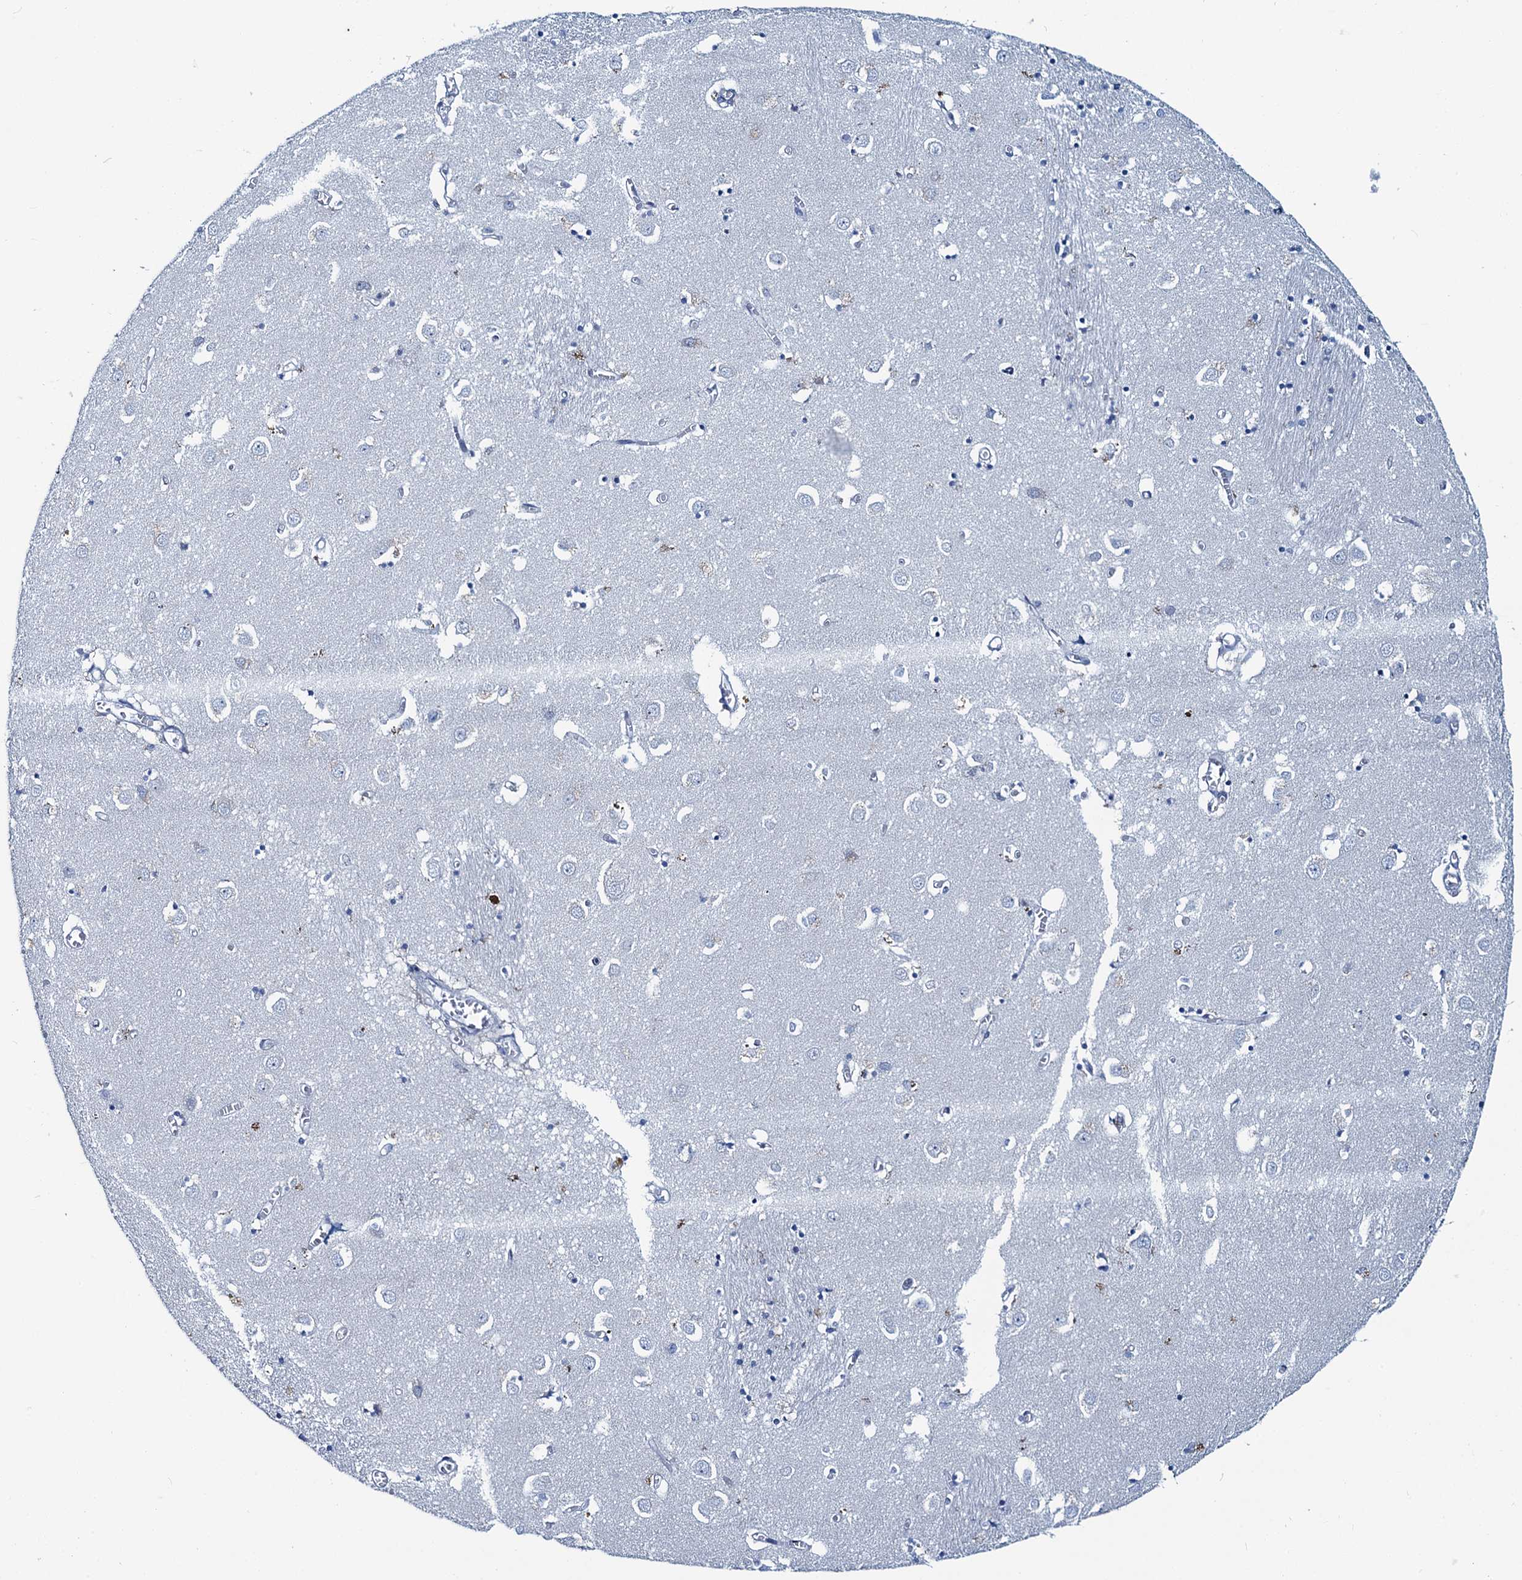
{"staining": {"intensity": "negative", "quantity": "none", "location": "none"}, "tissue": "caudate", "cell_type": "Glial cells", "image_type": "normal", "snomed": [{"axis": "morphology", "description": "Normal tissue, NOS"}, {"axis": "topography", "description": "Lateral ventricle wall"}], "caption": "DAB immunohistochemical staining of benign human caudate shows no significant staining in glial cells. The staining was performed using DAB to visualize the protein expression in brown, while the nuclei were stained in blue with hematoxylin (Magnification: 20x).", "gene": "ASTE1", "patient": {"sex": "male", "age": 70}}